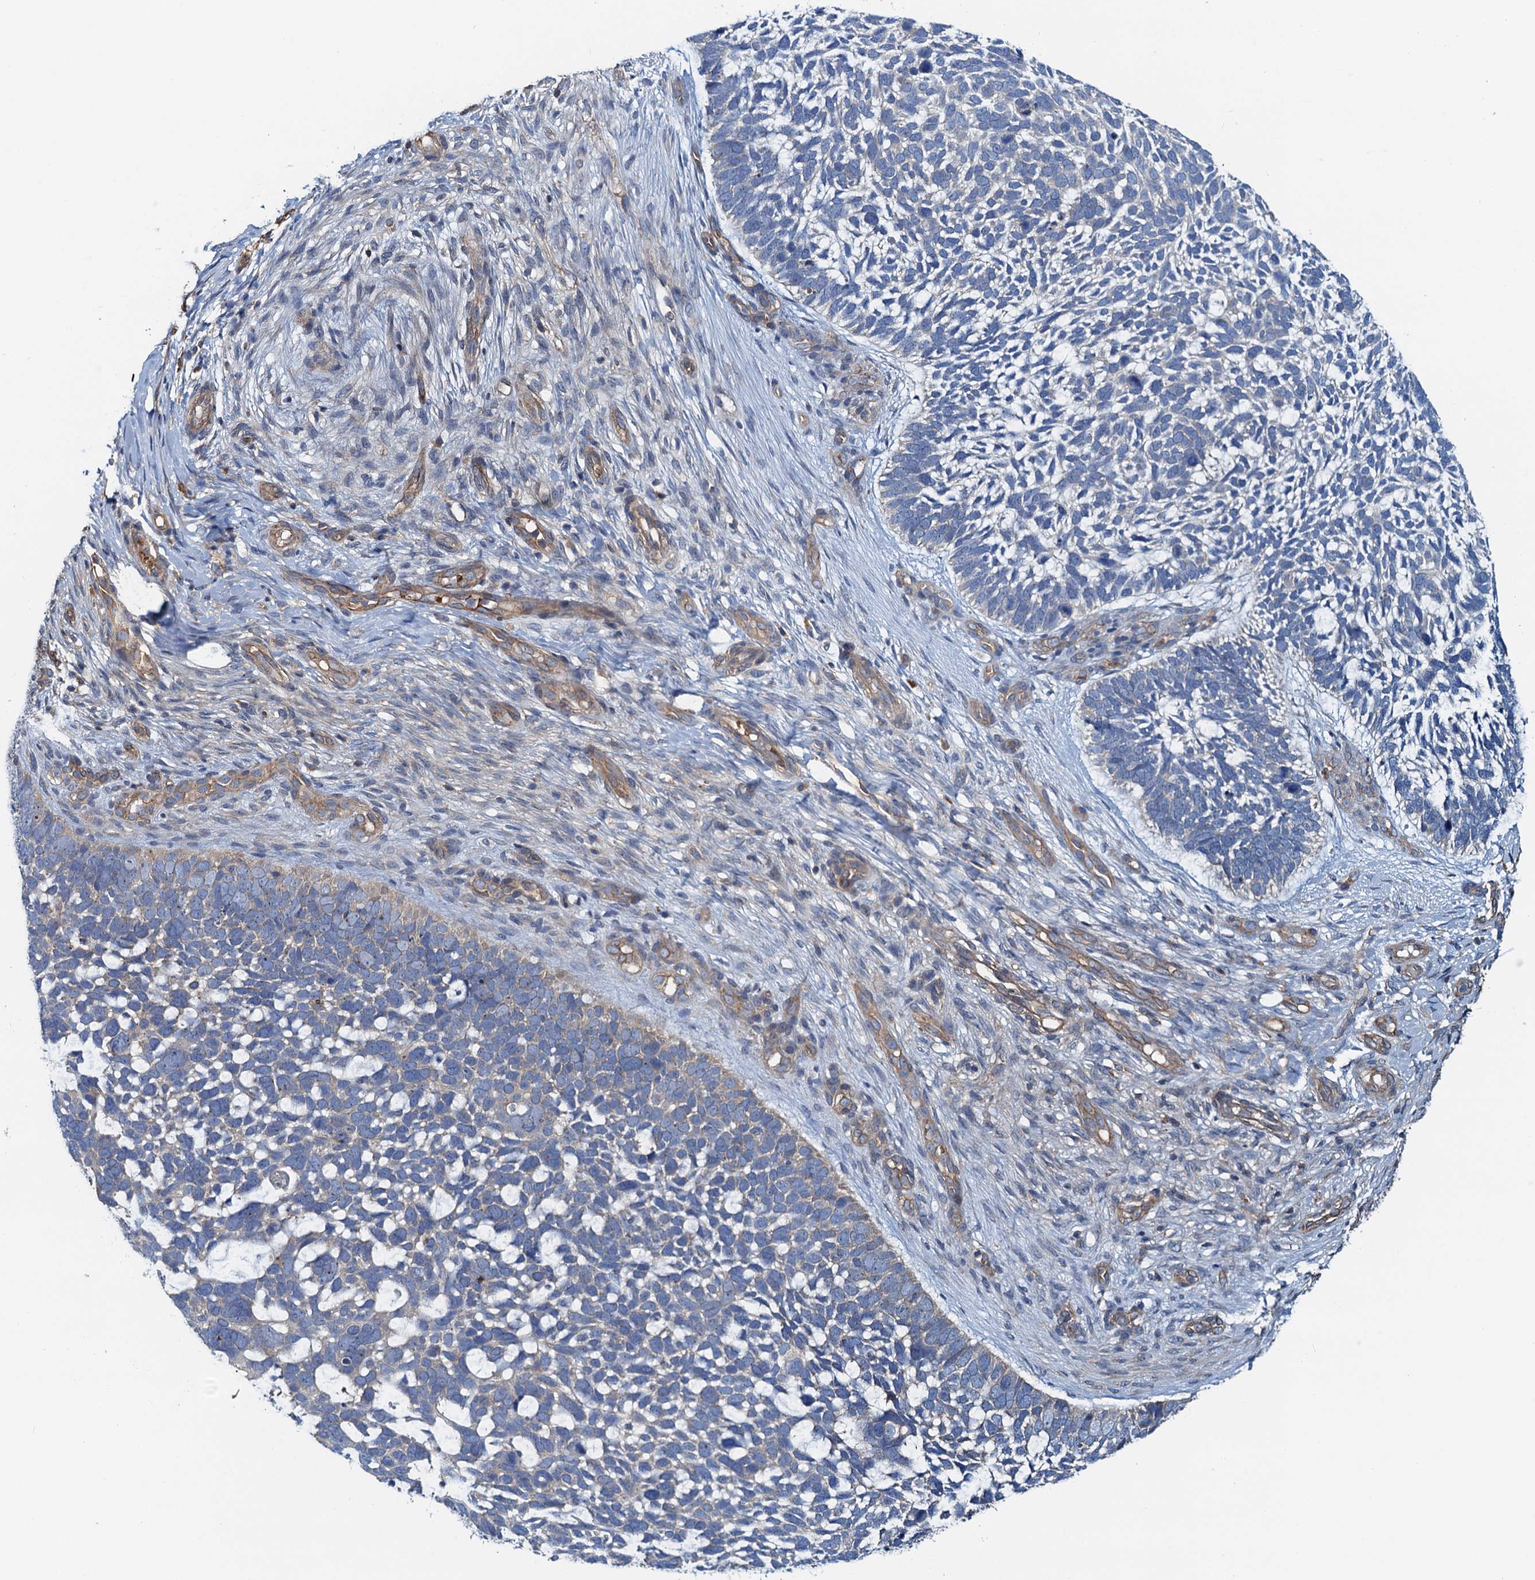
{"staining": {"intensity": "weak", "quantity": "<25%", "location": "cytoplasmic/membranous"}, "tissue": "skin cancer", "cell_type": "Tumor cells", "image_type": "cancer", "snomed": [{"axis": "morphology", "description": "Basal cell carcinoma"}, {"axis": "topography", "description": "Skin"}], "caption": "High power microscopy histopathology image of an immunohistochemistry (IHC) image of basal cell carcinoma (skin), revealing no significant expression in tumor cells.", "gene": "ROGDI", "patient": {"sex": "male", "age": 88}}